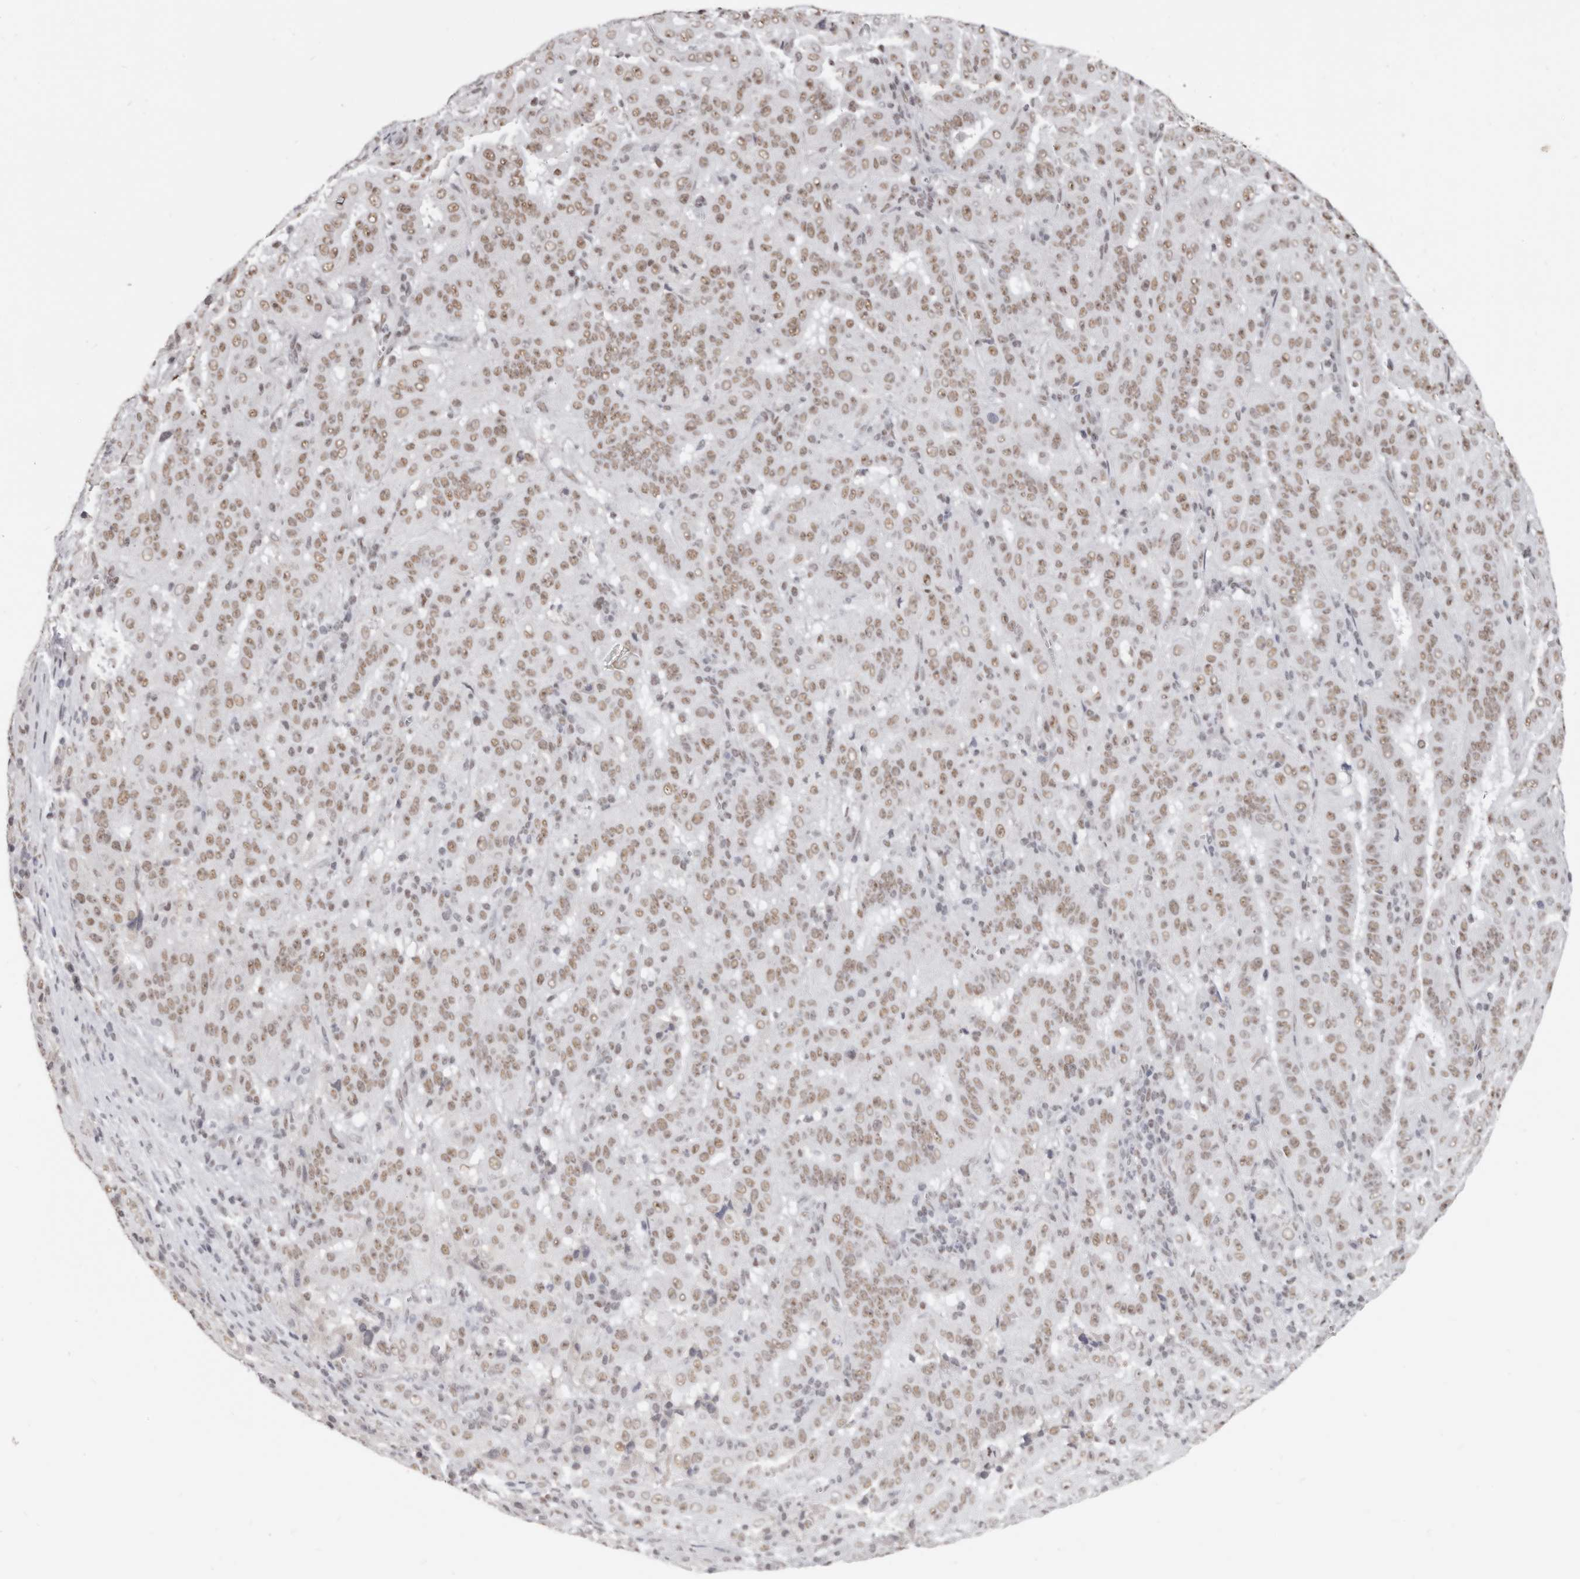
{"staining": {"intensity": "moderate", "quantity": ">75%", "location": "nuclear"}, "tissue": "pancreatic cancer", "cell_type": "Tumor cells", "image_type": "cancer", "snomed": [{"axis": "morphology", "description": "Adenocarcinoma, NOS"}, {"axis": "topography", "description": "Pancreas"}], "caption": "Brown immunohistochemical staining in human adenocarcinoma (pancreatic) reveals moderate nuclear positivity in approximately >75% of tumor cells. (DAB (3,3'-diaminobenzidine) IHC with brightfield microscopy, high magnification).", "gene": "SCAF4", "patient": {"sex": "male", "age": 63}}